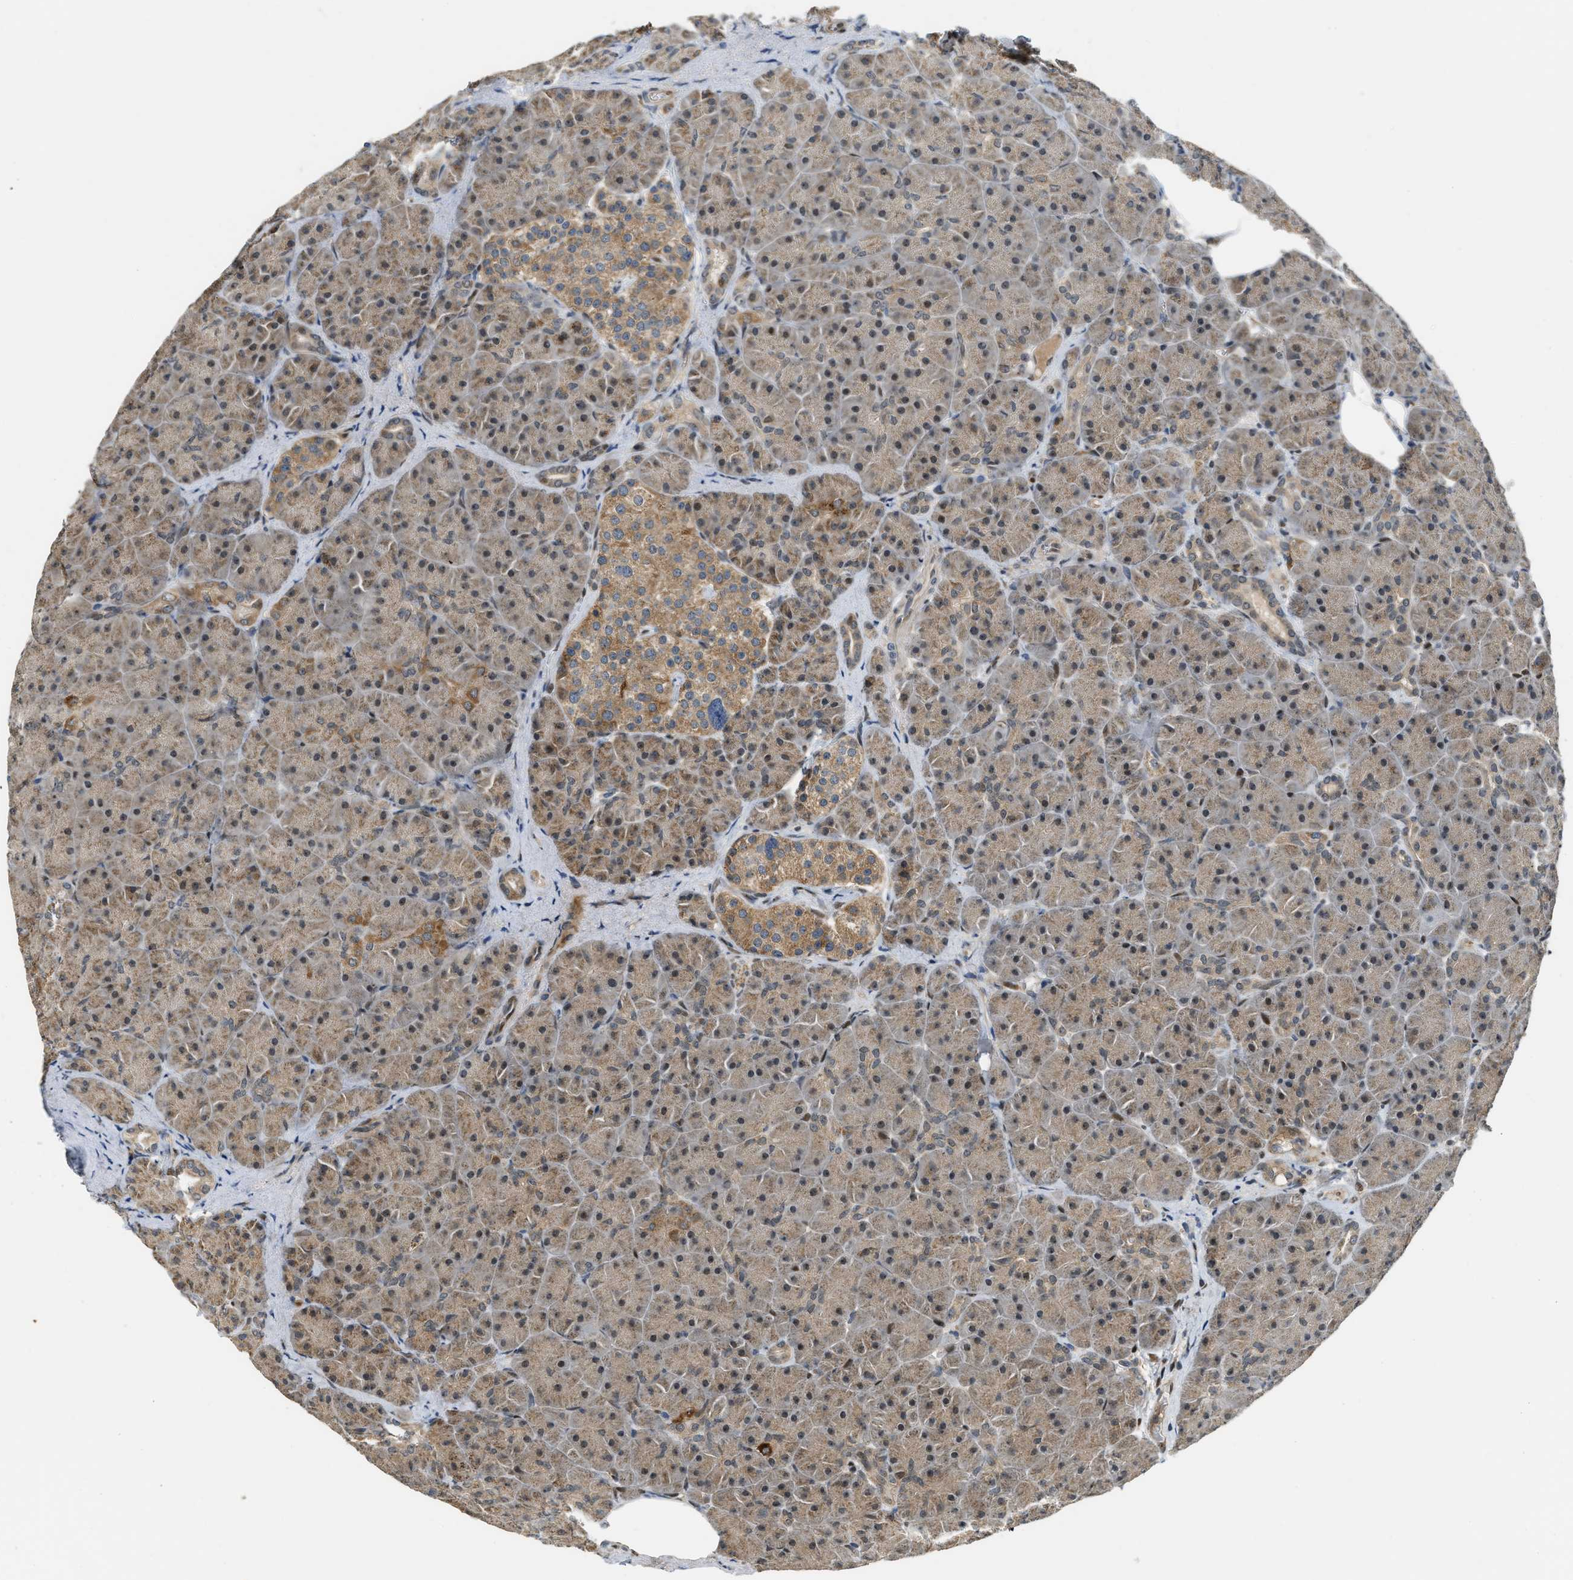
{"staining": {"intensity": "moderate", "quantity": "25%-75%", "location": "cytoplasmic/membranous,nuclear"}, "tissue": "pancreas", "cell_type": "Exocrine glandular cells", "image_type": "normal", "snomed": [{"axis": "morphology", "description": "Normal tissue, NOS"}, {"axis": "topography", "description": "Pancreas"}], "caption": "Moderate cytoplasmic/membranous,nuclear protein staining is appreciated in about 25%-75% of exocrine glandular cells in pancreas. The staining was performed using DAB (3,3'-diaminobenzidine) to visualize the protein expression in brown, while the nuclei were stained in blue with hematoxylin (Magnification: 20x).", "gene": "TRAPPC14", "patient": {"sex": "male", "age": 66}}